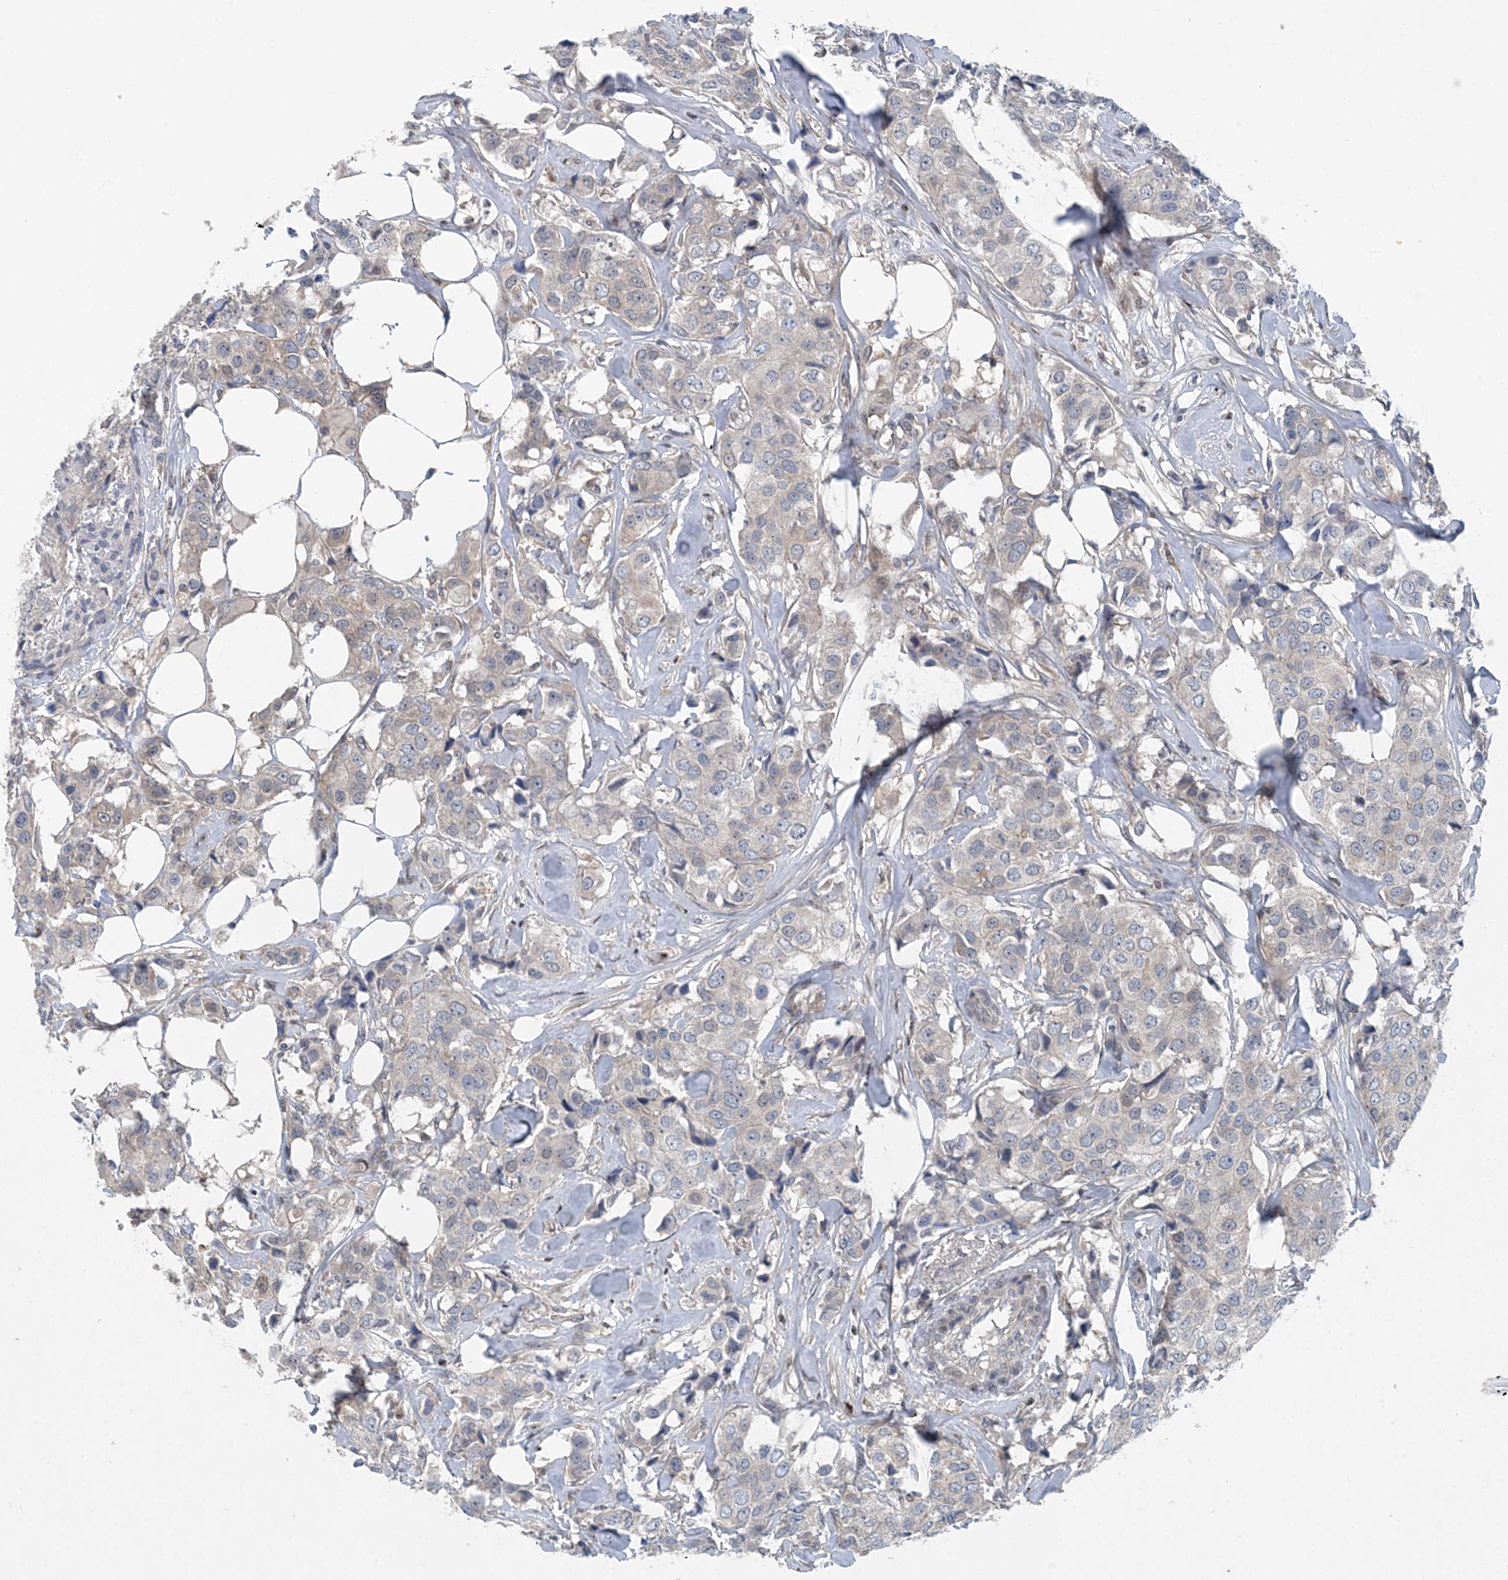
{"staining": {"intensity": "negative", "quantity": "none", "location": "none"}, "tissue": "breast cancer", "cell_type": "Tumor cells", "image_type": "cancer", "snomed": [{"axis": "morphology", "description": "Duct carcinoma"}, {"axis": "topography", "description": "Breast"}], "caption": "IHC image of neoplastic tissue: invasive ductal carcinoma (breast) stained with DAB (3,3'-diaminobenzidine) shows no significant protein staining in tumor cells.", "gene": "HIKESHI", "patient": {"sex": "female", "age": 80}}